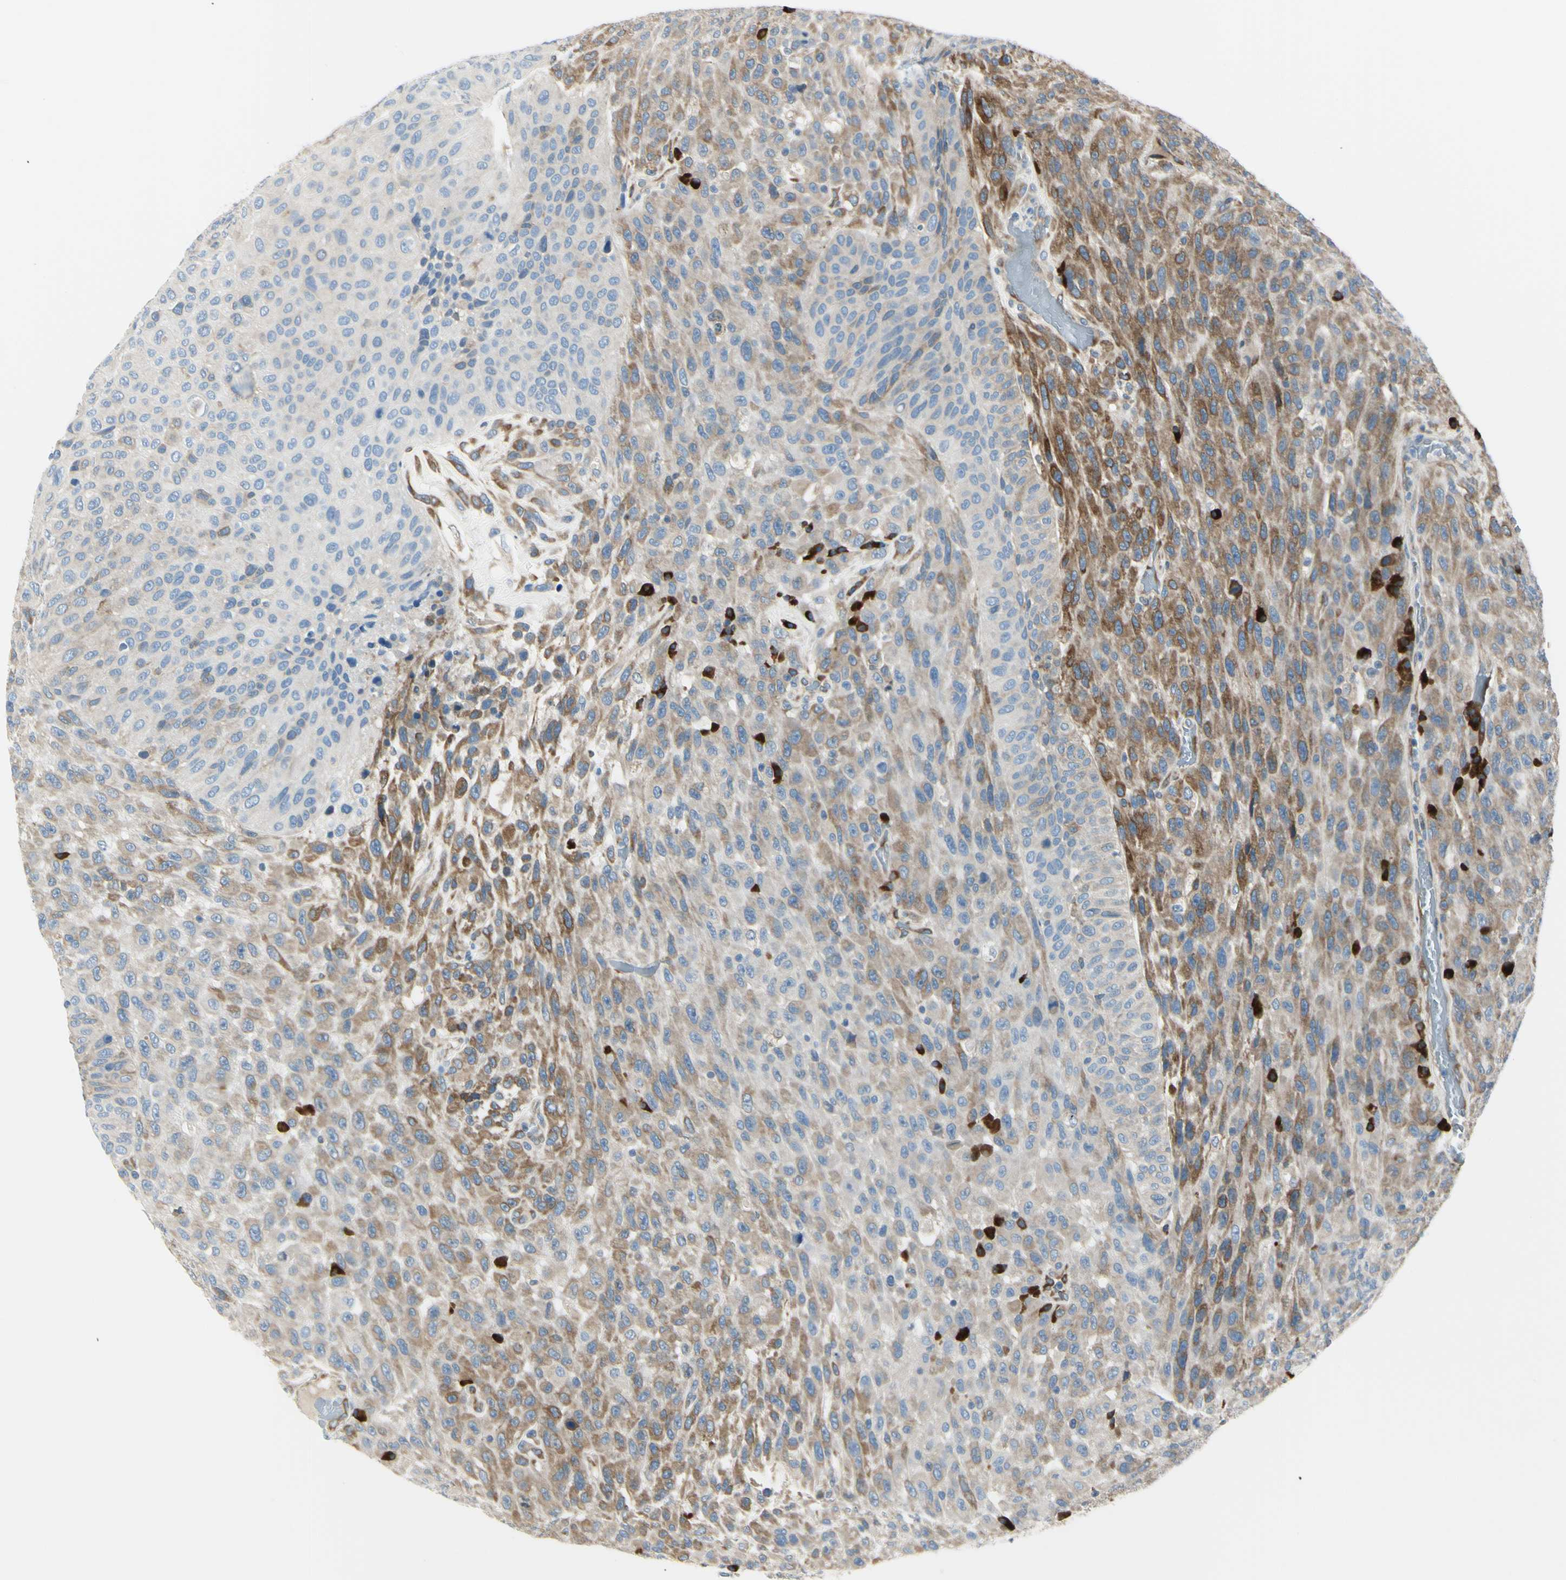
{"staining": {"intensity": "moderate", "quantity": "25%-75%", "location": "cytoplasmic/membranous"}, "tissue": "urothelial cancer", "cell_type": "Tumor cells", "image_type": "cancer", "snomed": [{"axis": "morphology", "description": "Urothelial carcinoma, High grade"}, {"axis": "topography", "description": "Urinary bladder"}], "caption": "Immunohistochemistry image of urothelial cancer stained for a protein (brown), which reveals medium levels of moderate cytoplasmic/membranous staining in approximately 25%-75% of tumor cells.", "gene": "SELENOS", "patient": {"sex": "male", "age": 66}}